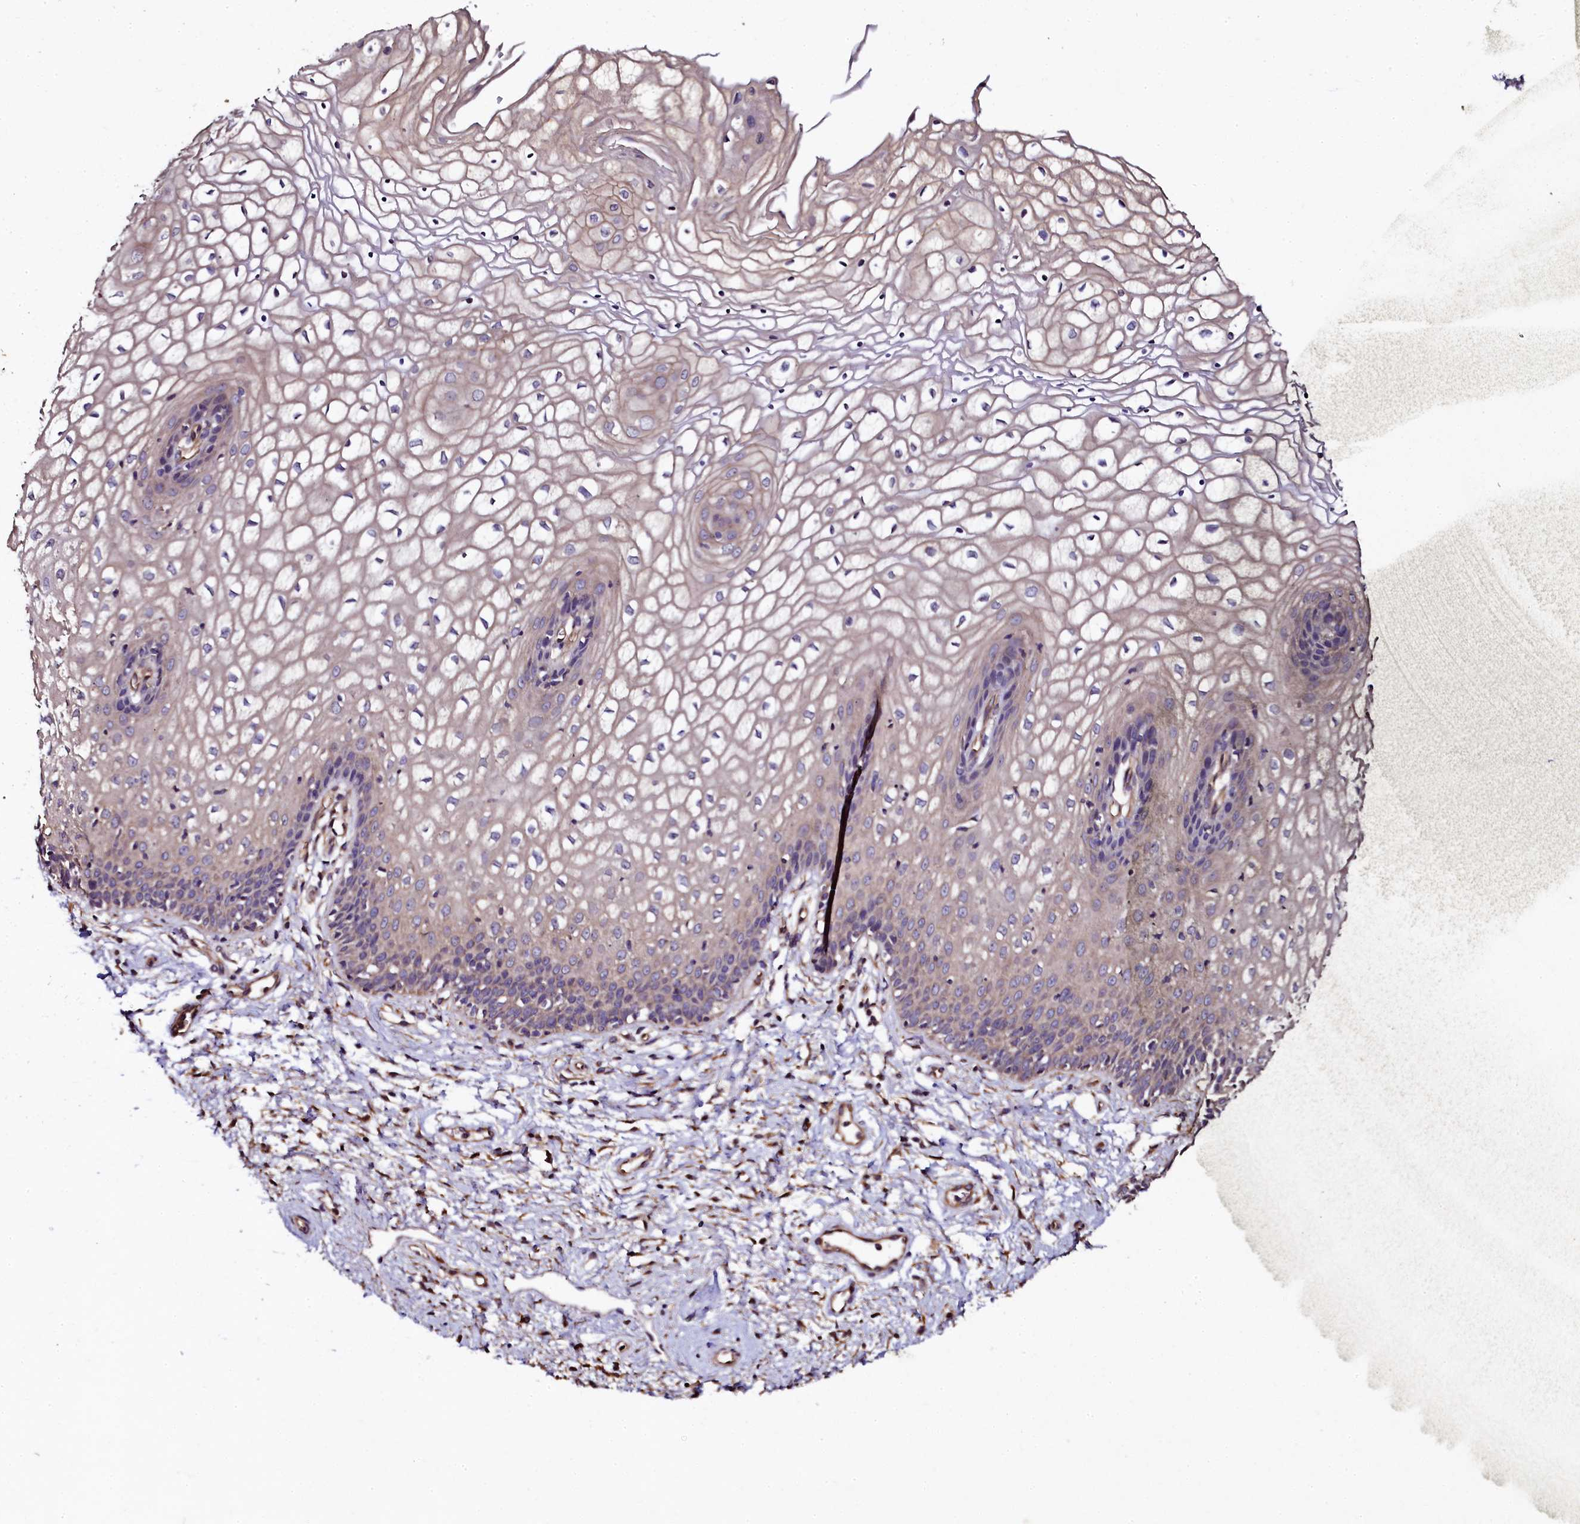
{"staining": {"intensity": "weak", "quantity": "25%-75%", "location": "cytoplasmic/membranous"}, "tissue": "vagina", "cell_type": "Squamous epithelial cells", "image_type": "normal", "snomed": [{"axis": "morphology", "description": "Normal tissue, NOS"}, {"axis": "topography", "description": "Vagina"}], "caption": "Vagina stained for a protein demonstrates weak cytoplasmic/membranous positivity in squamous epithelial cells. Immunohistochemistry (ihc) stains the protein of interest in brown and the nuclei are stained blue.", "gene": "APPL2", "patient": {"sex": "female", "age": 34}}